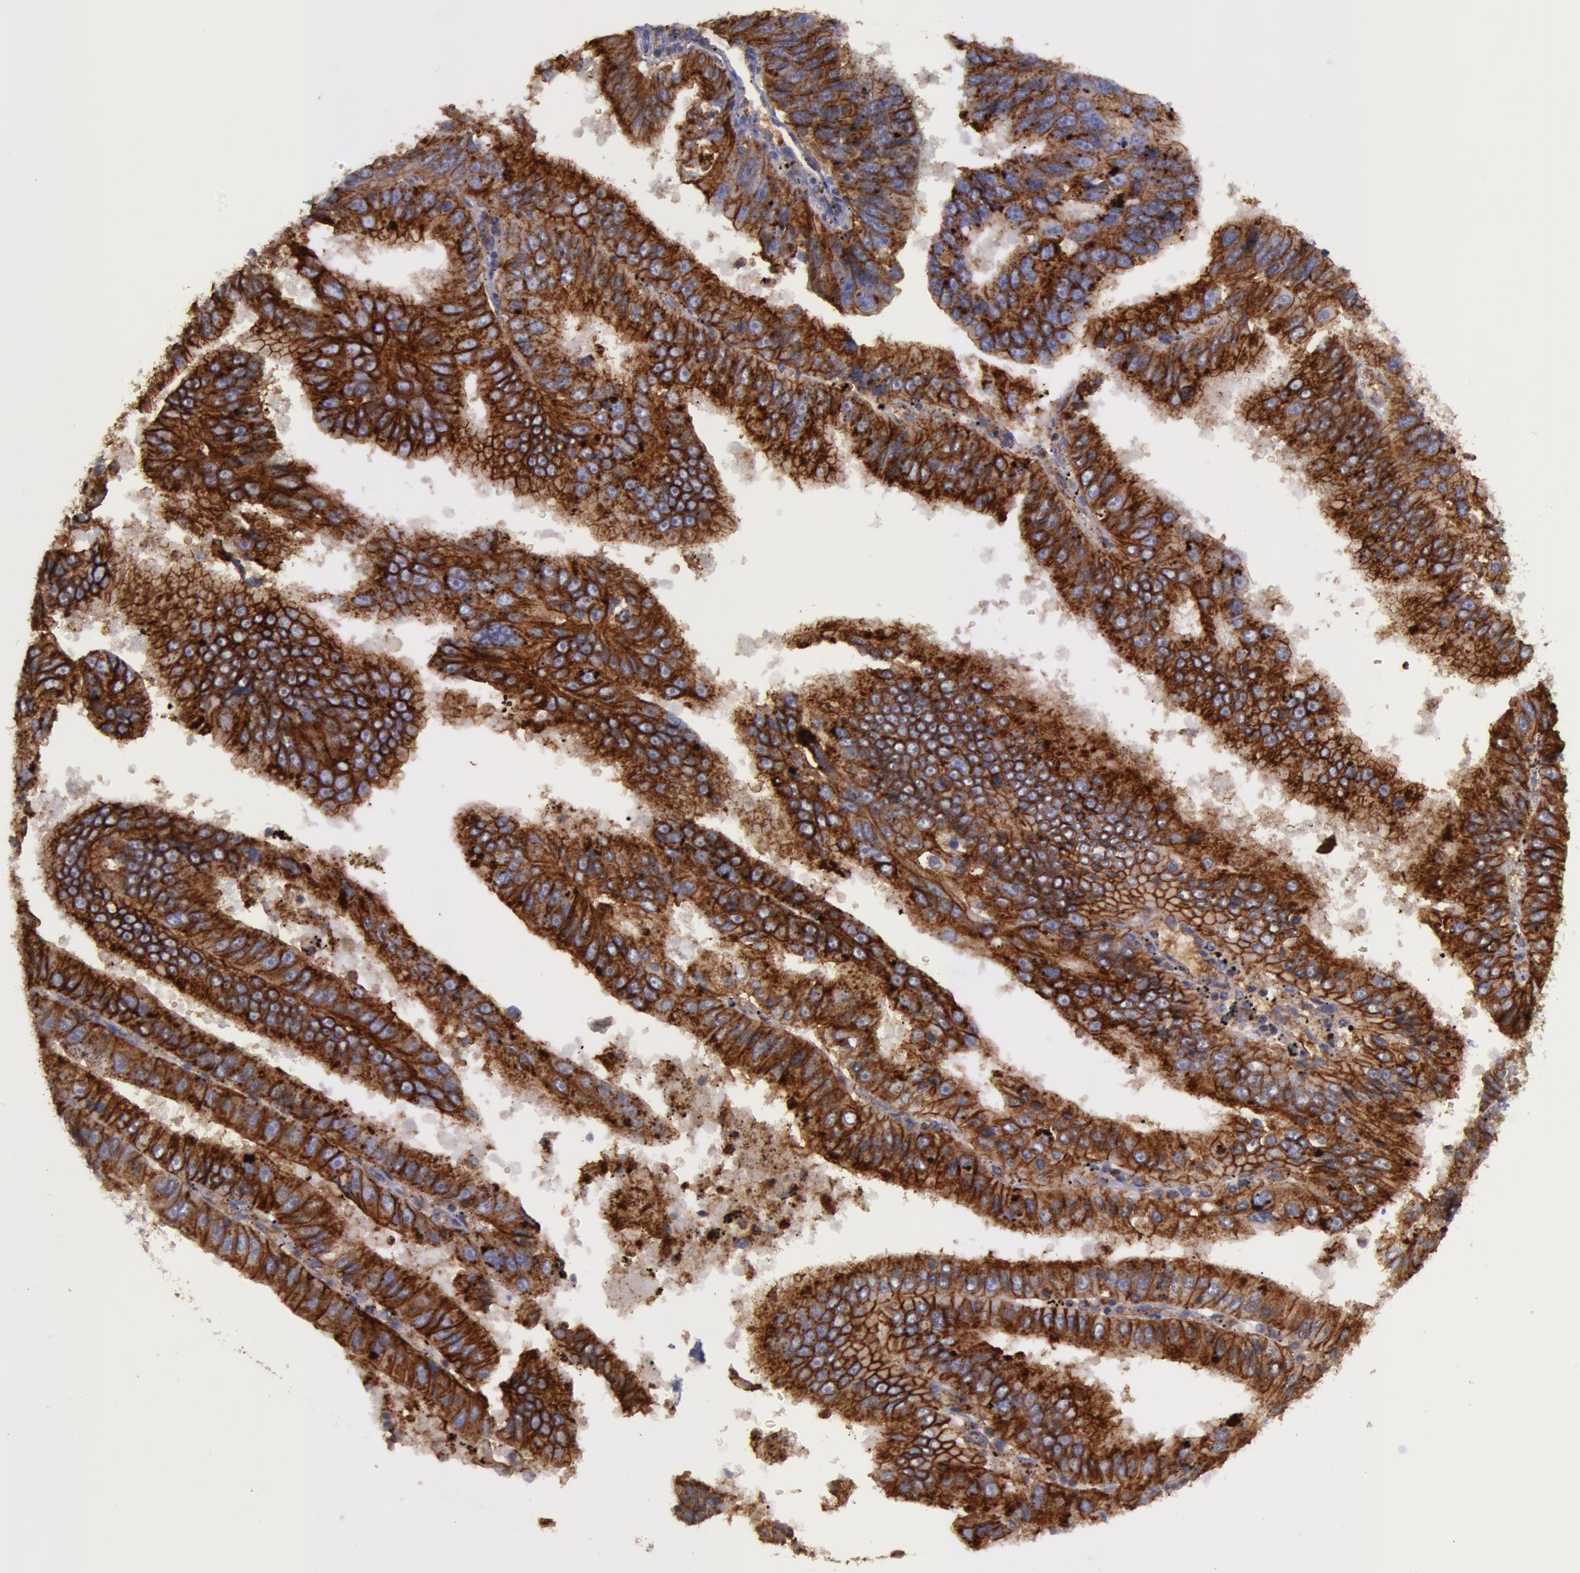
{"staining": {"intensity": "strong", "quantity": ">75%", "location": "cytoplasmic/membranous"}, "tissue": "endometrial cancer", "cell_type": "Tumor cells", "image_type": "cancer", "snomed": [{"axis": "morphology", "description": "Adenocarcinoma, NOS"}, {"axis": "topography", "description": "Endometrium"}], "caption": "The histopathology image demonstrates staining of adenocarcinoma (endometrial), revealing strong cytoplasmic/membranous protein expression (brown color) within tumor cells.", "gene": "FLOT2", "patient": {"sex": "female", "age": 66}}